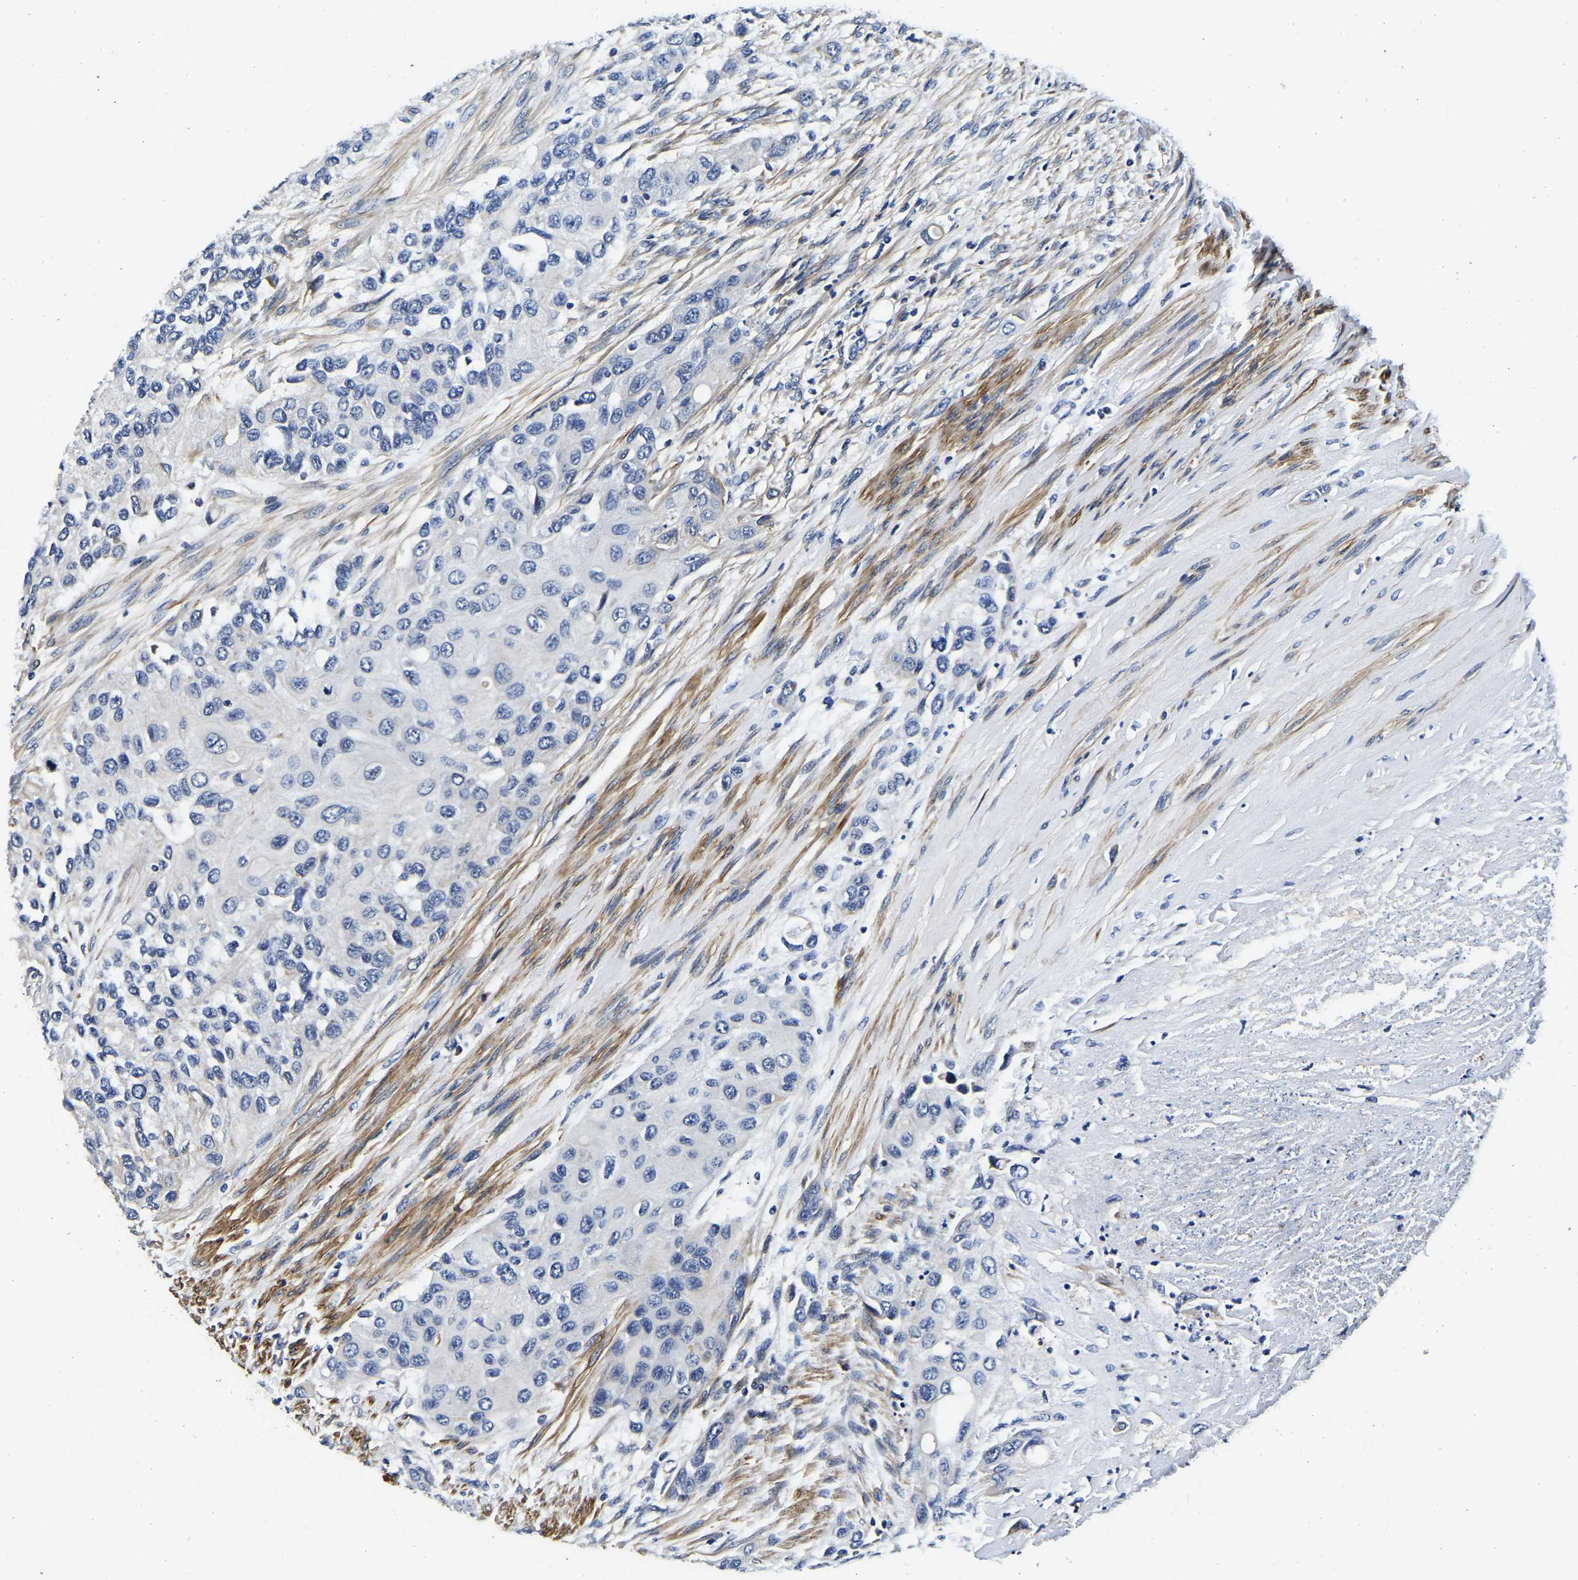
{"staining": {"intensity": "negative", "quantity": "none", "location": "none"}, "tissue": "urothelial cancer", "cell_type": "Tumor cells", "image_type": "cancer", "snomed": [{"axis": "morphology", "description": "Urothelial carcinoma, High grade"}, {"axis": "topography", "description": "Urinary bladder"}], "caption": "The immunohistochemistry photomicrograph has no significant expression in tumor cells of urothelial cancer tissue.", "gene": "KCTD17", "patient": {"sex": "female", "age": 56}}